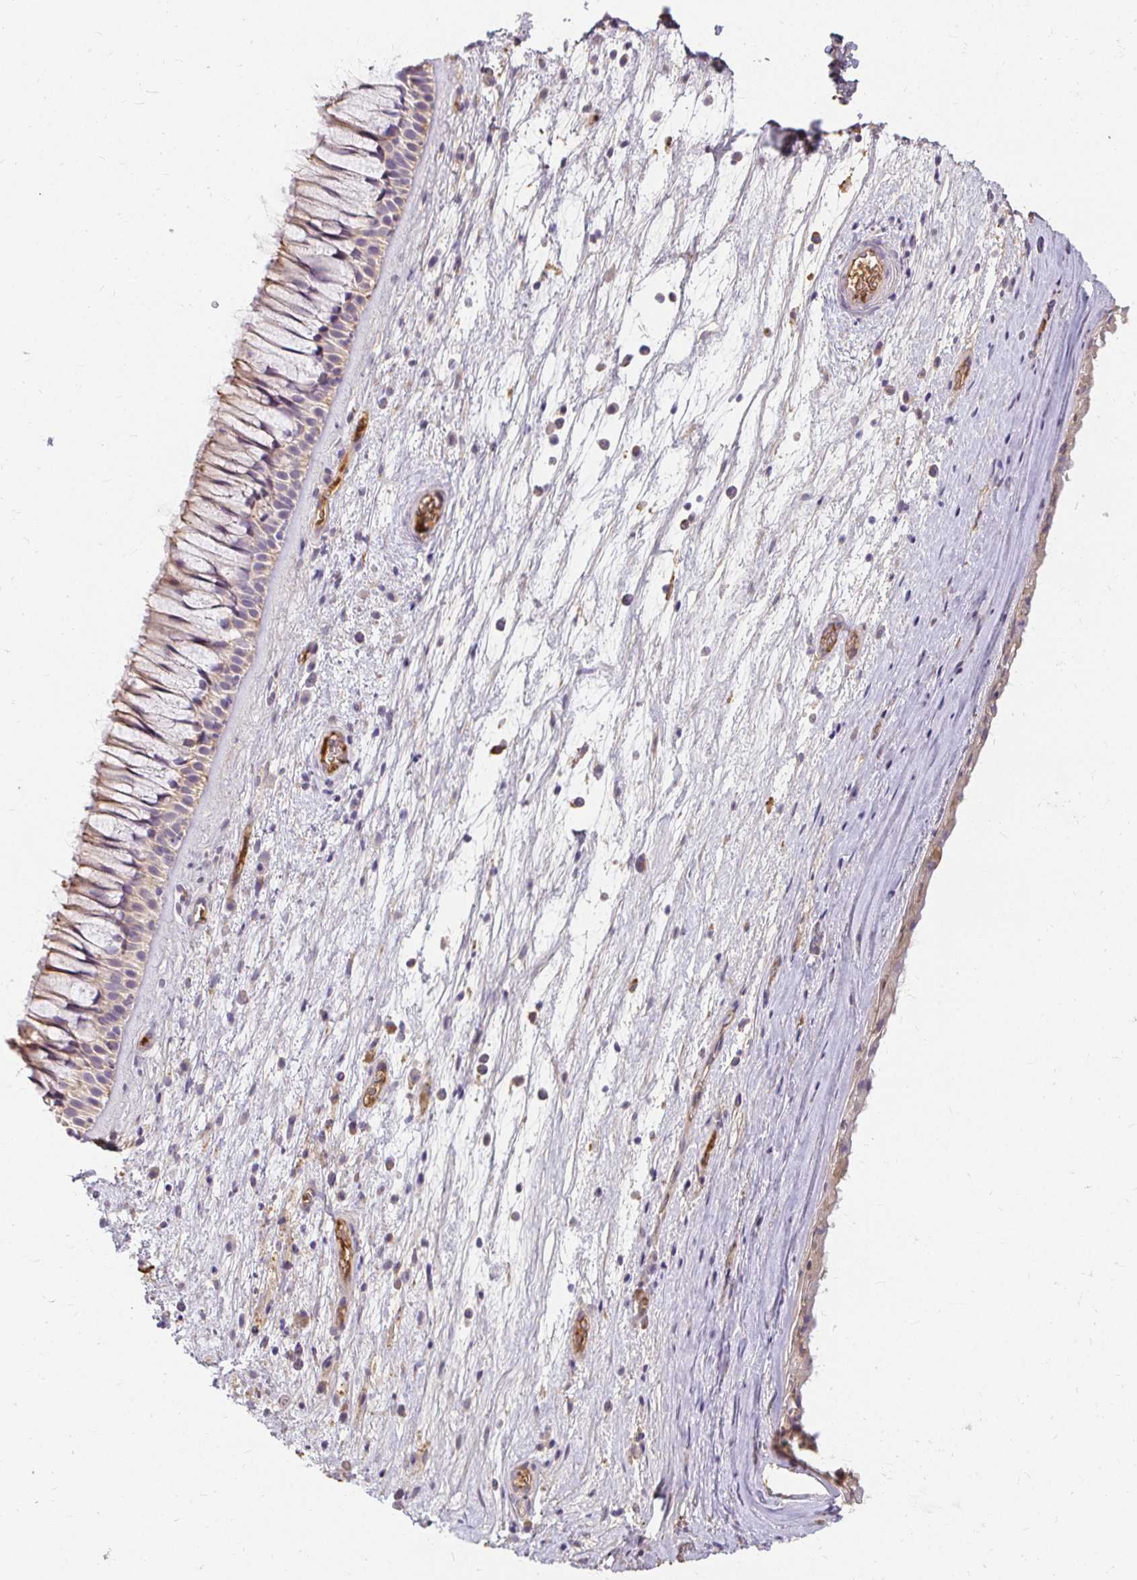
{"staining": {"intensity": "weak", "quantity": "<25%", "location": "cytoplasmic/membranous"}, "tissue": "nasopharynx", "cell_type": "Respiratory epithelial cells", "image_type": "normal", "snomed": [{"axis": "morphology", "description": "Normal tissue, NOS"}, {"axis": "topography", "description": "Nasopharynx"}], "caption": "The histopathology image demonstrates no significant positivity in respiratory epithelial cells of nasopharynx.", "gene": "LOXL4", "patient": {"sex": "male", "age": 74}}